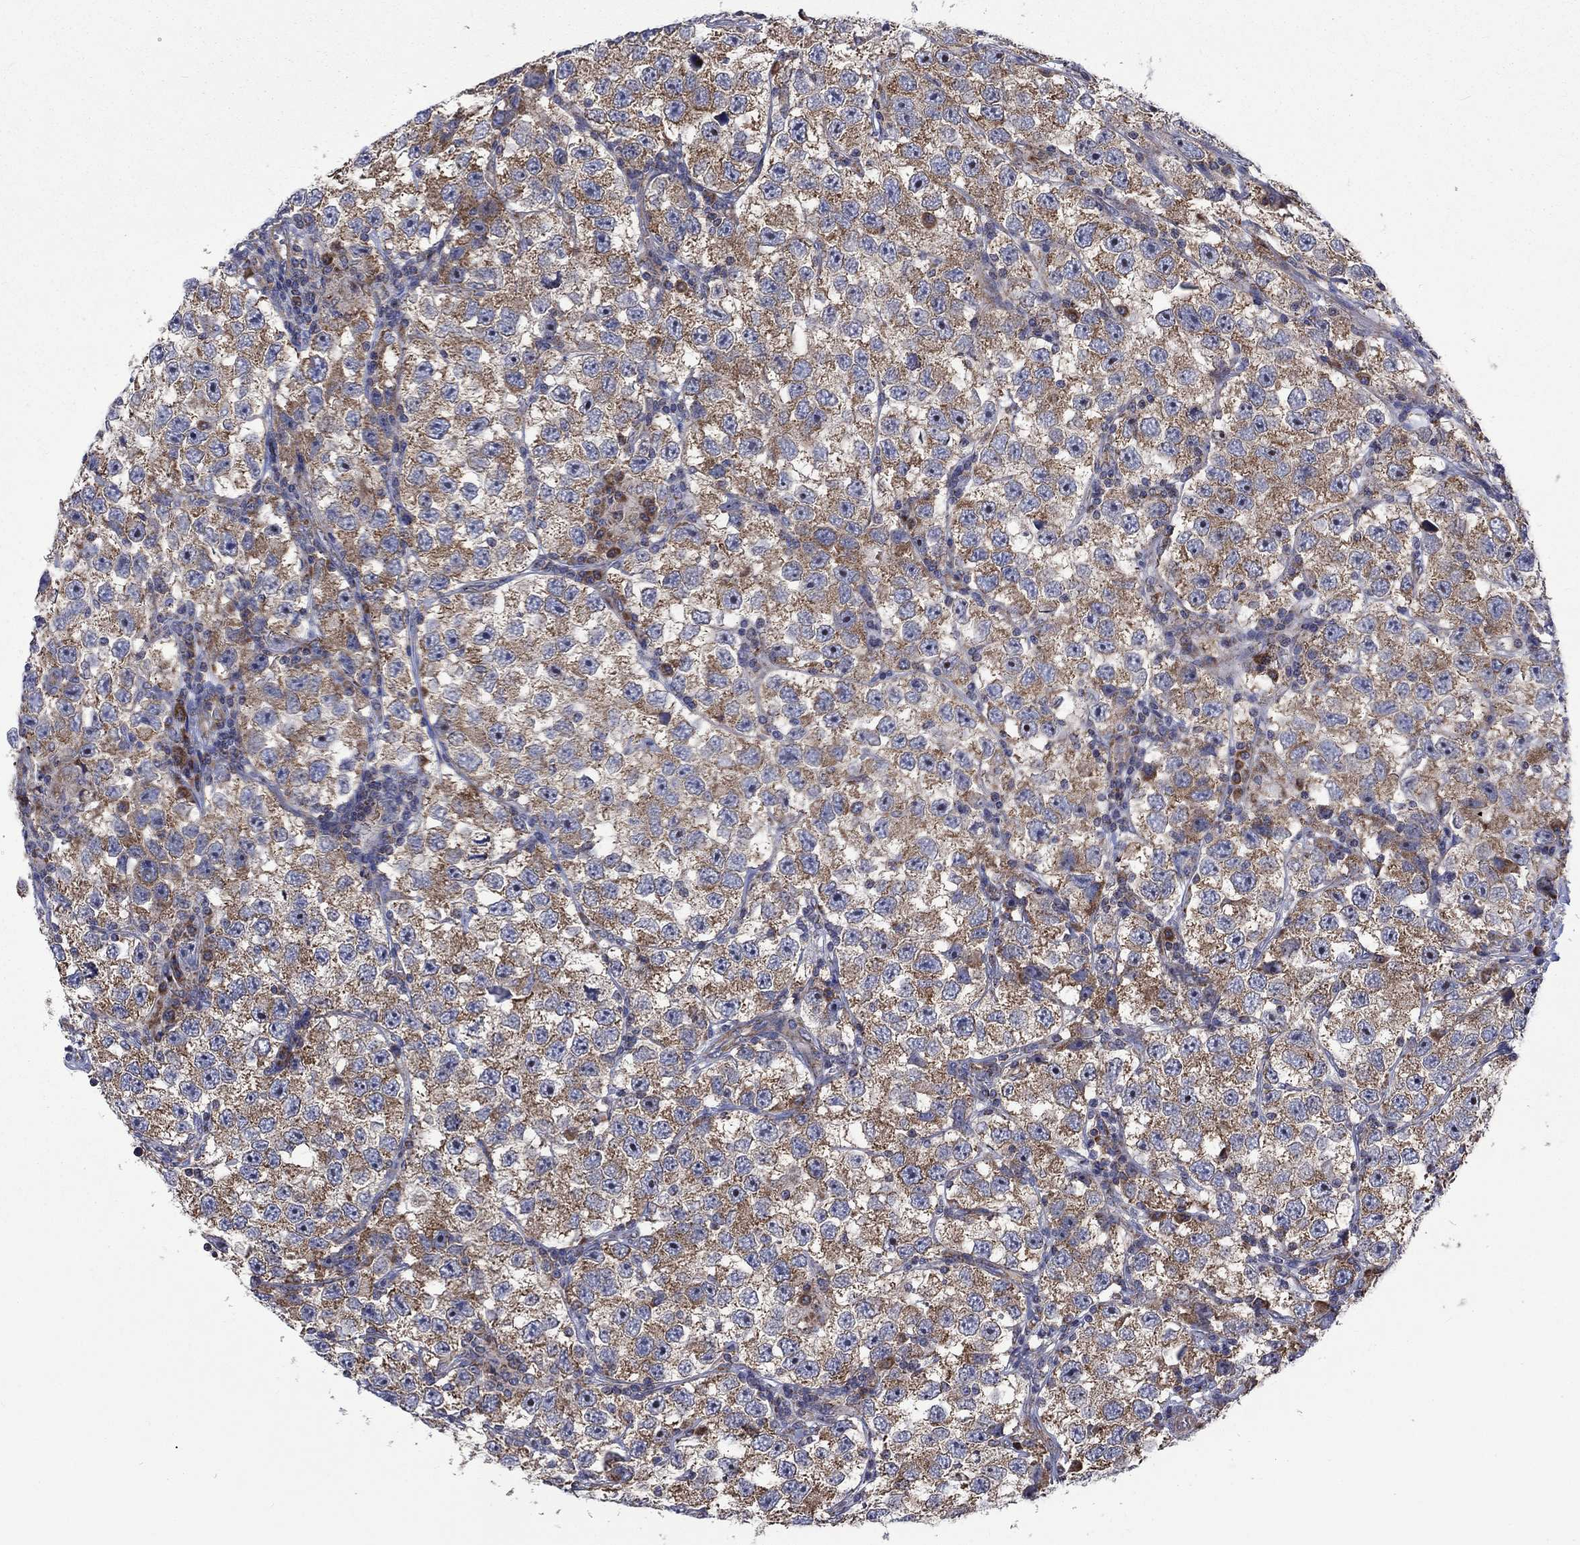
{"staining": {"intensity": "moderate", "quantity": "25%-75%", "location": "cytoplasmic/membranous"}, "tissue": "testis cancer", "cell_type": "Tumor cells", "image_type": "cancer", "snomed": [{"axis": "morphology", "description": "Seminoma, NOS"}, {"axis": "topography", "description": "Testis"}], "caption": "High-magnification brightfield microscopy of testis cancer stained with DAB (brown) and counterstained with hematoxylin (blue). tumor cells exhibit moderate cytoplasmic/membranous positivity is appreciated in approximately25%-75% of cells.", "gene": "RPLP0", "patient": {"sex": "male", "age": 26}}